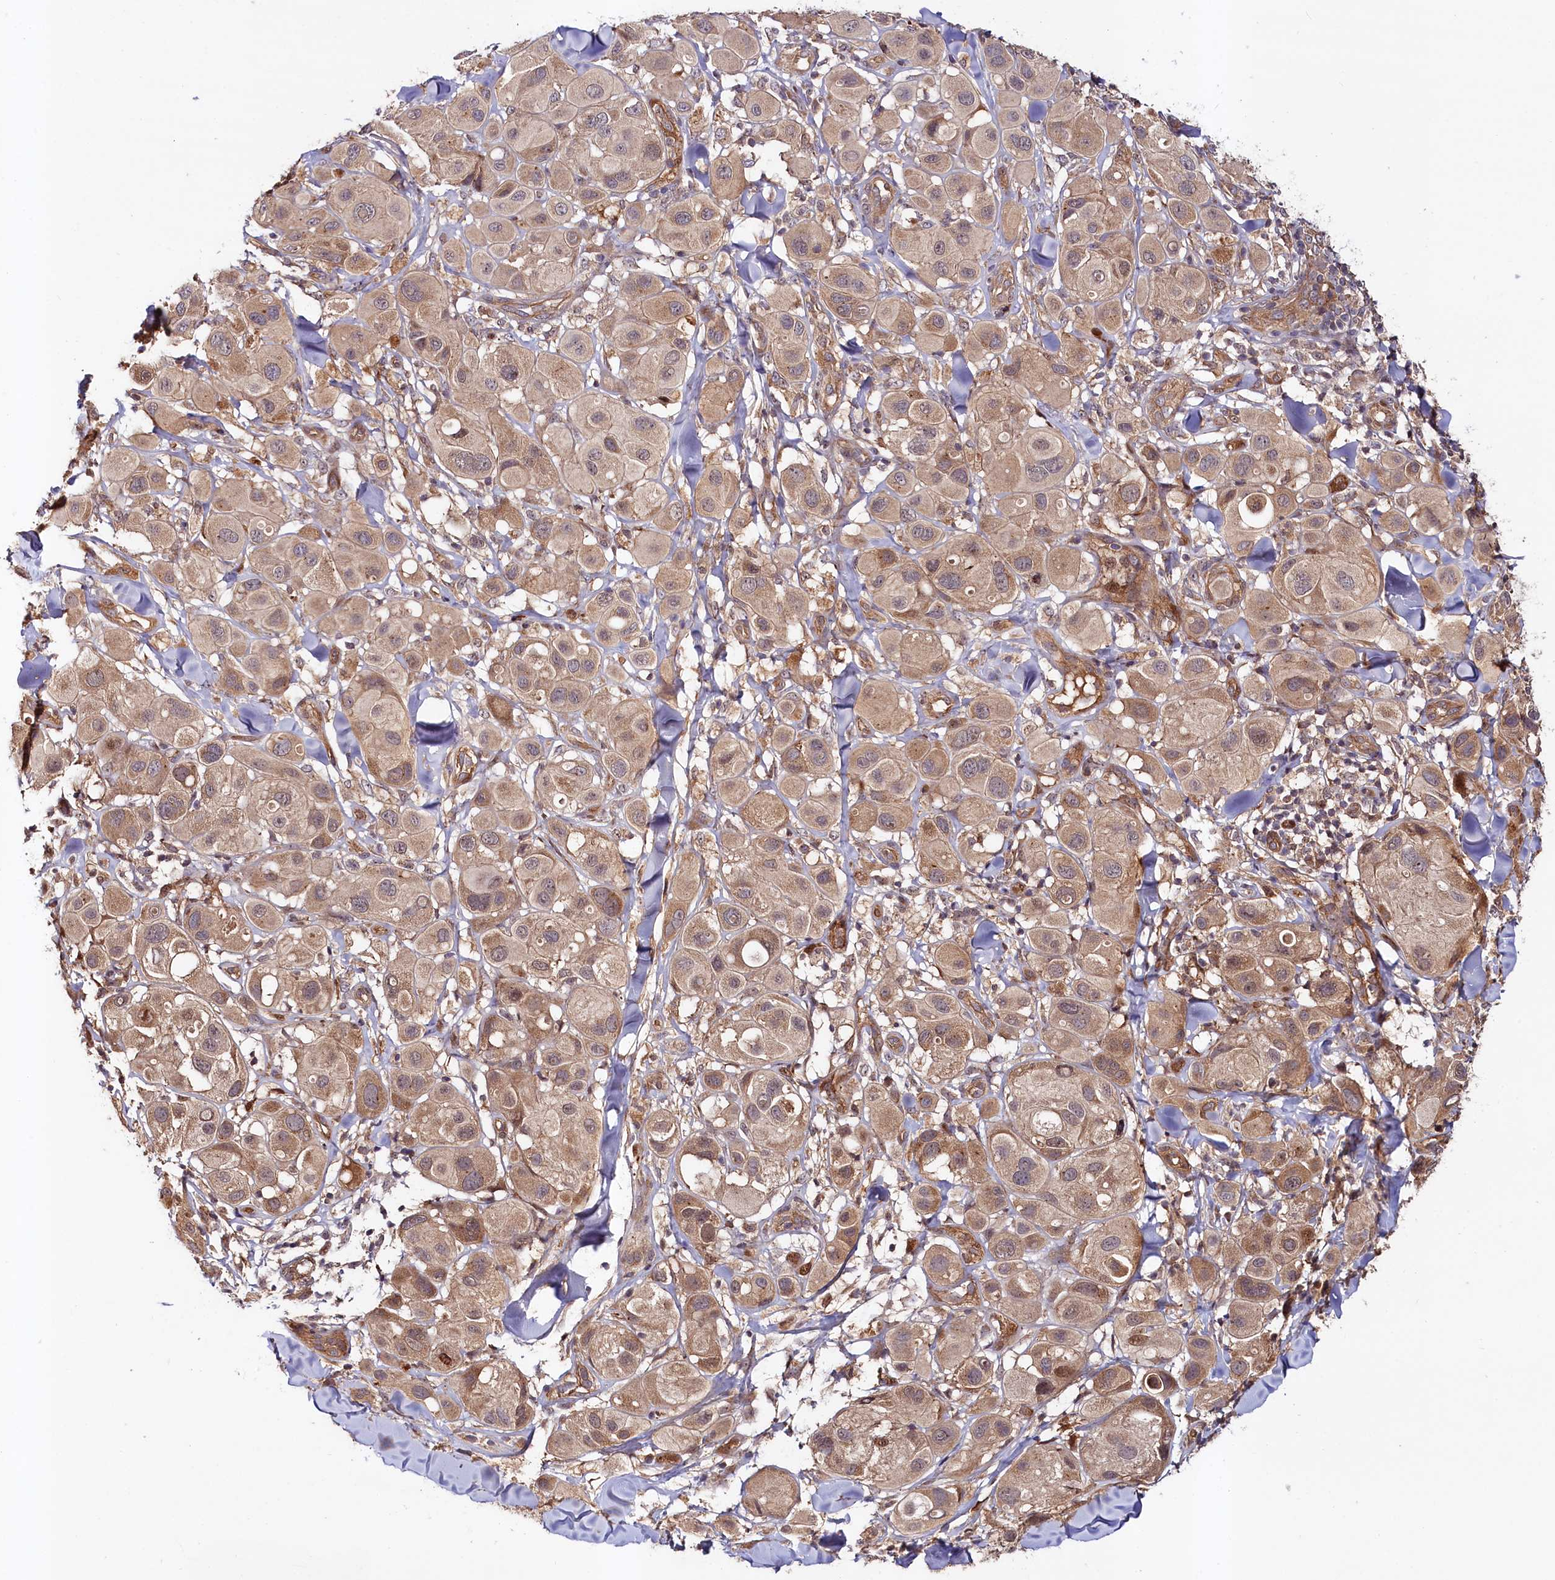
{"staining": {"intensity": "weak", "quantity": "25%-75%", "location": "cytoplasmic/membranous"}, "tissue": "melanoma", "cell_type": "Tumor cells", "image_type": "cancer", "snomed": [{"axis": "morphology", "description": "Malignant melanoma, Metastatic site"}, {"axis": "topography", "description": "Skin"}], "caption": "Protein staining of malignant melanoma (metastatic site) tissue exhibits weak cytoplasmic/membranous staining in approximately 25%-75% of tumor cells.", "gene": "NEDD1", "patient": {"sex": "male", "age": 41}}